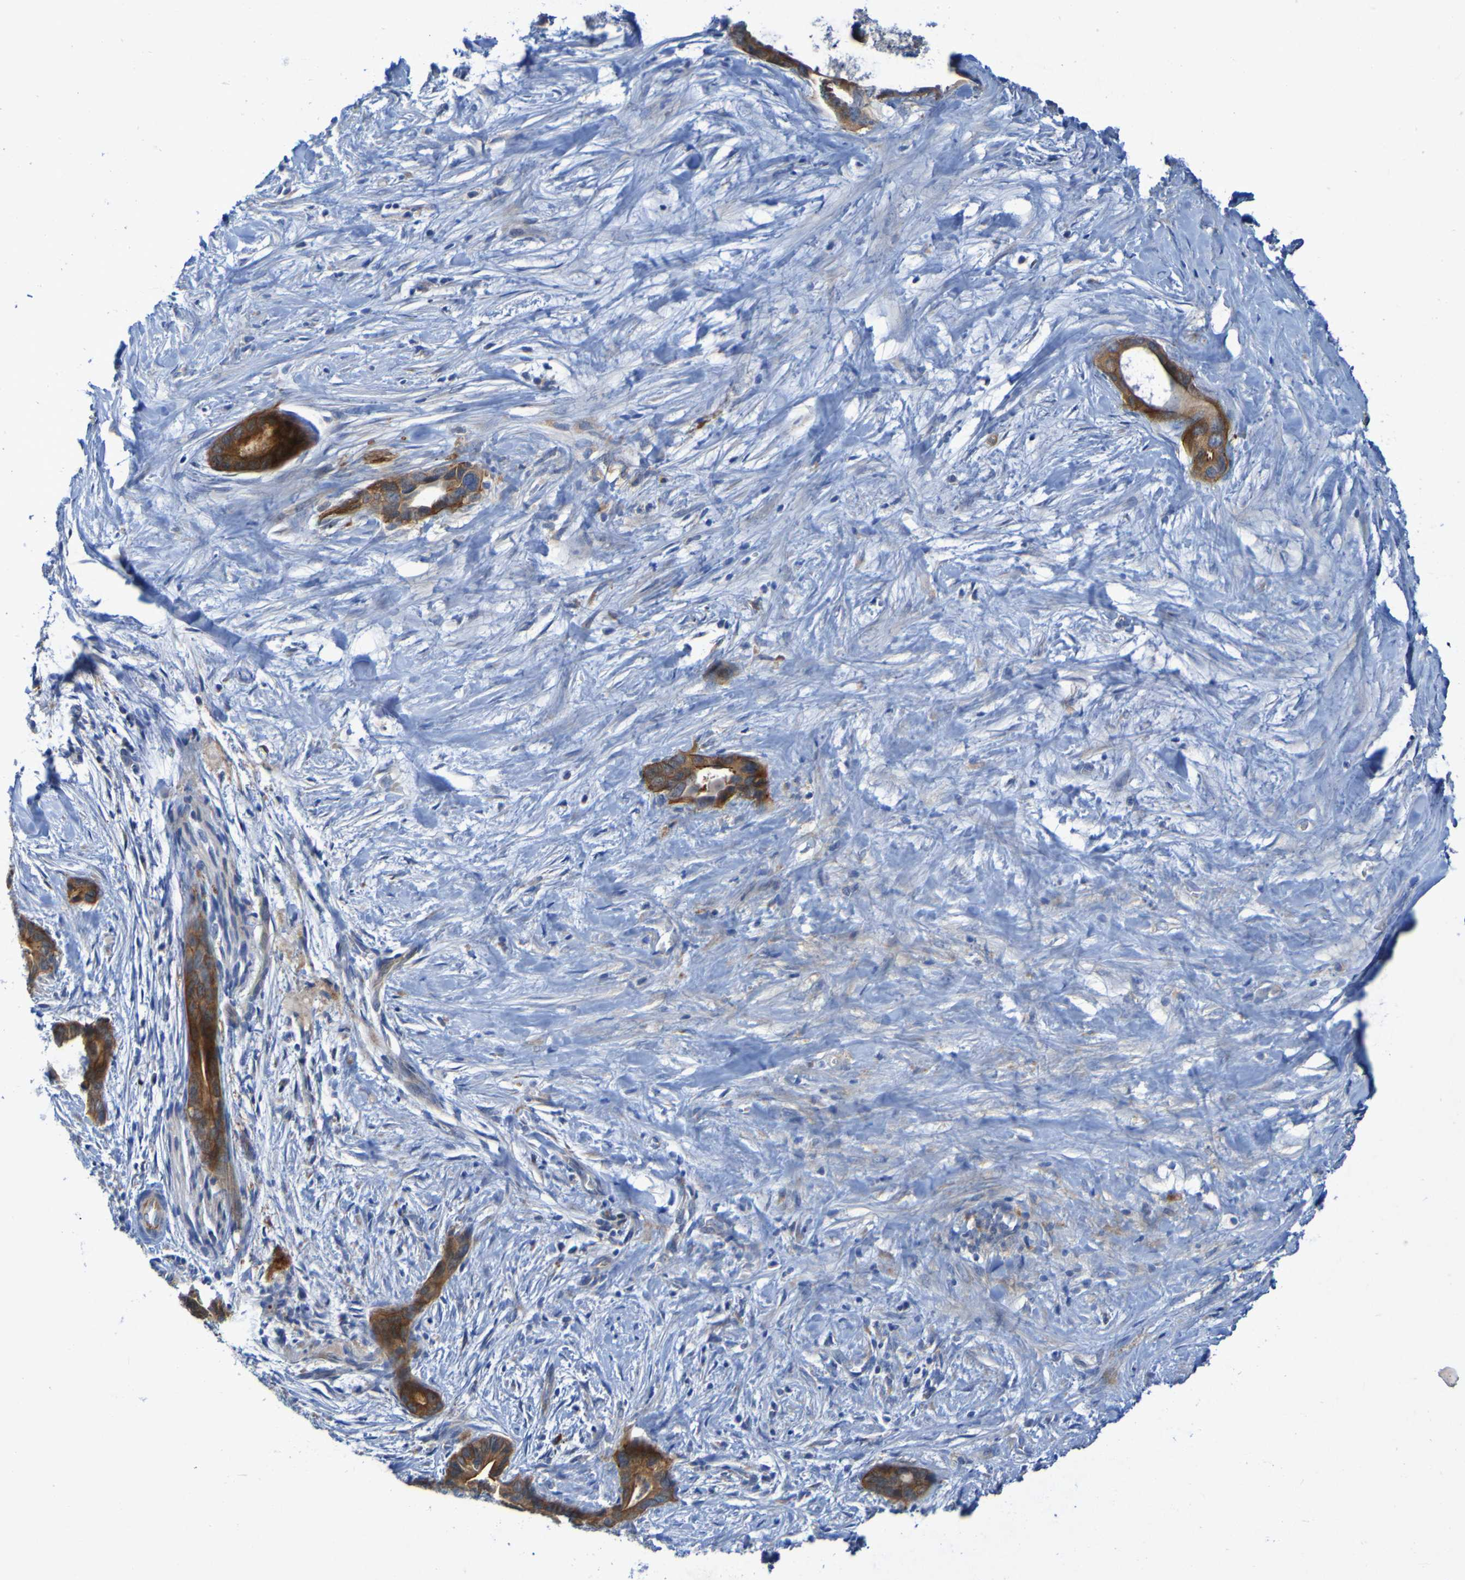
{"staining": {"intensity": "strong", "quantity": ">75%", "location": "cytoplasmic/membranous"}, "tissue": "liver cancer", "cell_type": "Tumor cells", "image_type": "cancer", "snomed": [{"axis": "morphology", "description": "Cholangiocarcinoma"}, {"axis": "topography", "description": "Liver"}], "caption": "An image of human cholangiocarcinoma (liver) stained for a protein demonstrates strong cytoplasmic/membranous brown staining in tumor cells. The staining was performed using DAB, with brown indicating positive protein expression. Nuclei are stained blue with hematoxylin.", "gene": "ARHGEF16", "patient": {"sex": "female", "age": 55}}